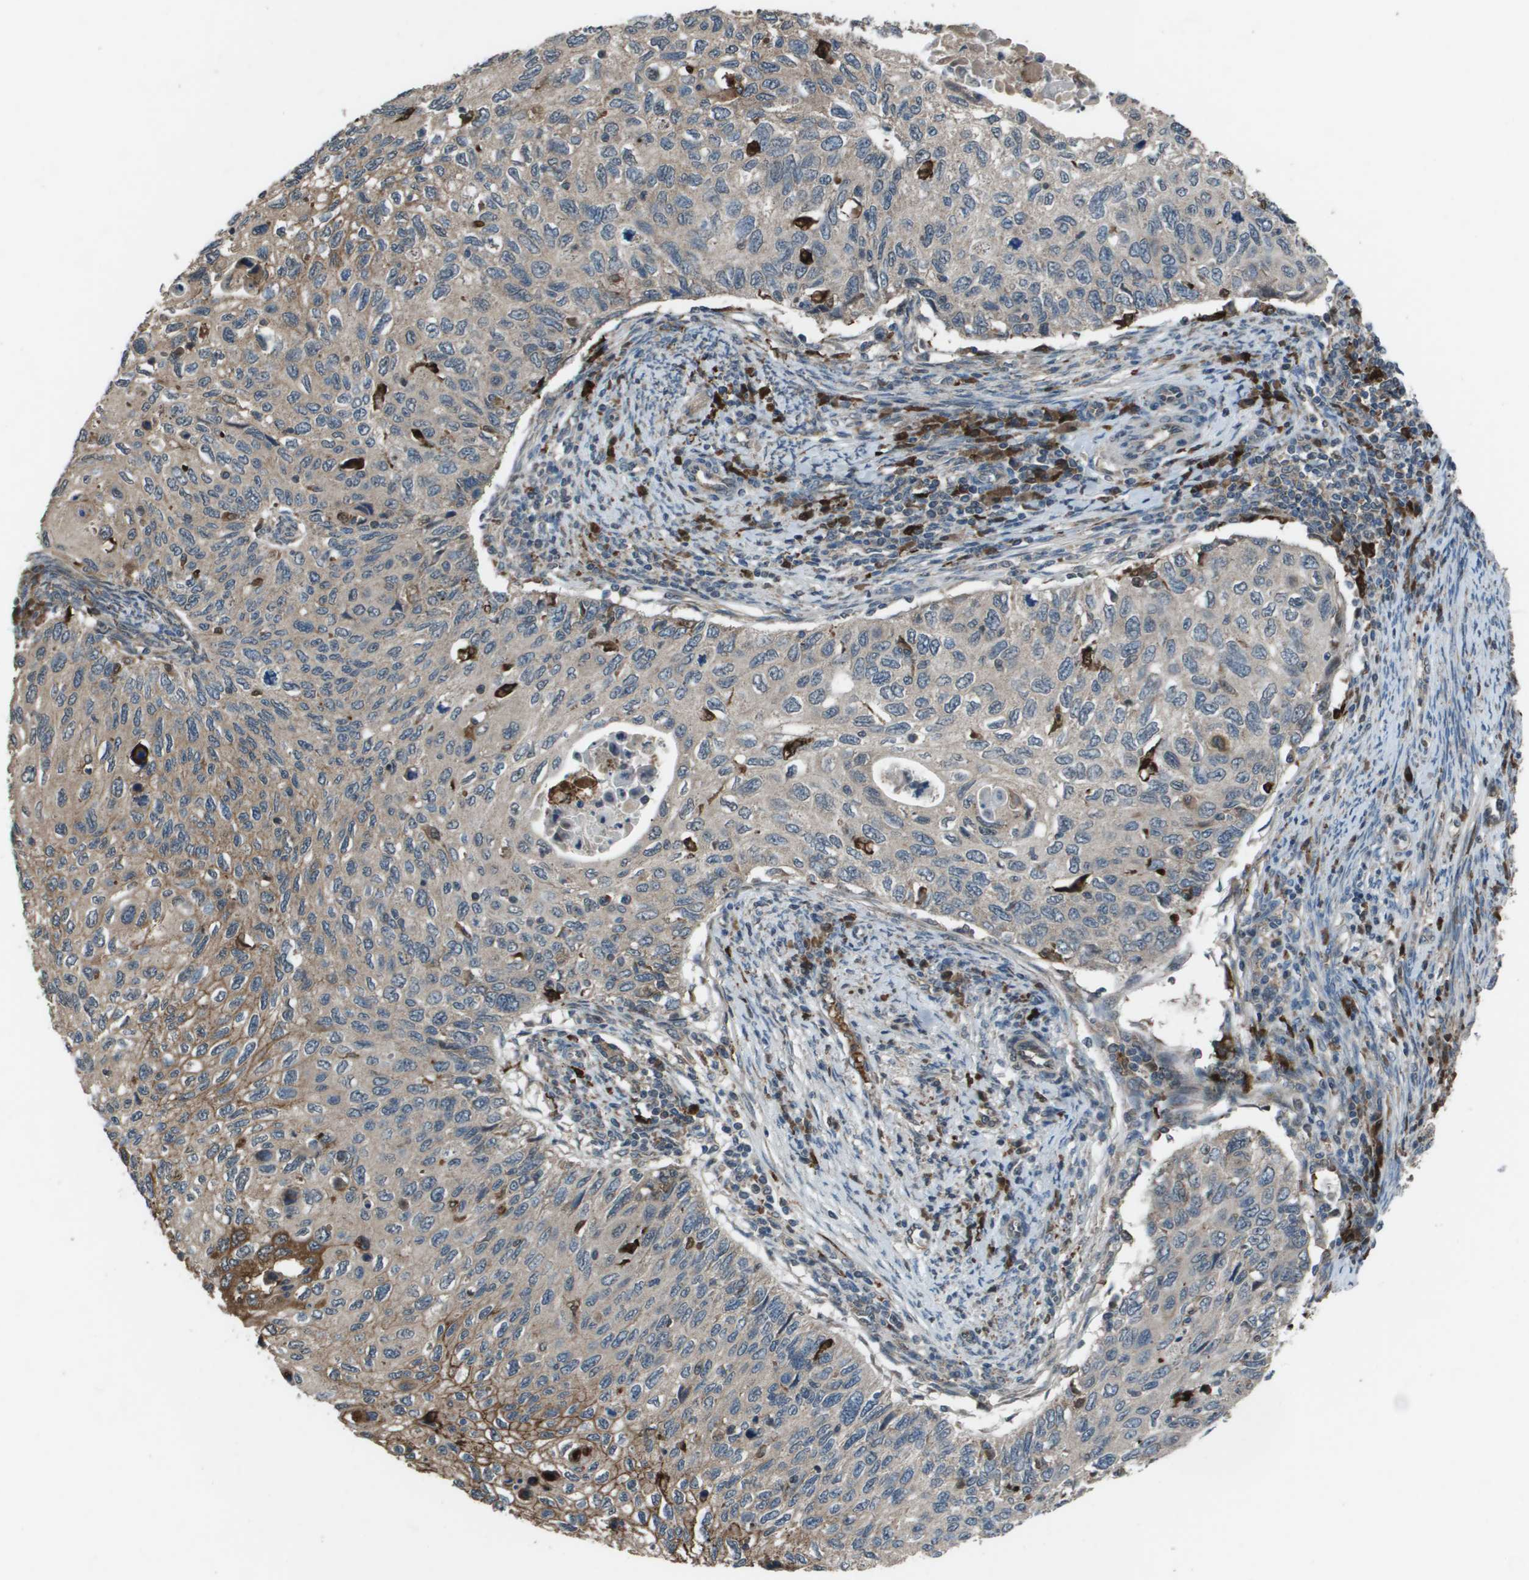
{"staining": {"intensity": "moderate", "quantity": "<25%", "location": "cytoplasmic/membranous"}, "tissue": "cervical cancer", "cell_type": "Tumor cells", "image_type": "cancer", "snomed": [{"axis": "morphology", "description": "Squamous cell carcinoma, NOS"}, {"axis": "topography", "description": "Cervix"}], "caption": "Human cervical cancer (squamous cell carcinoma) stained for a protein (brown) reveals moderate cytoplasmic/membranous positive positivity in approximately <25% of tumor cells.", "gene": "GOSR2", "patient": {"sex": "female", "age": 70}}